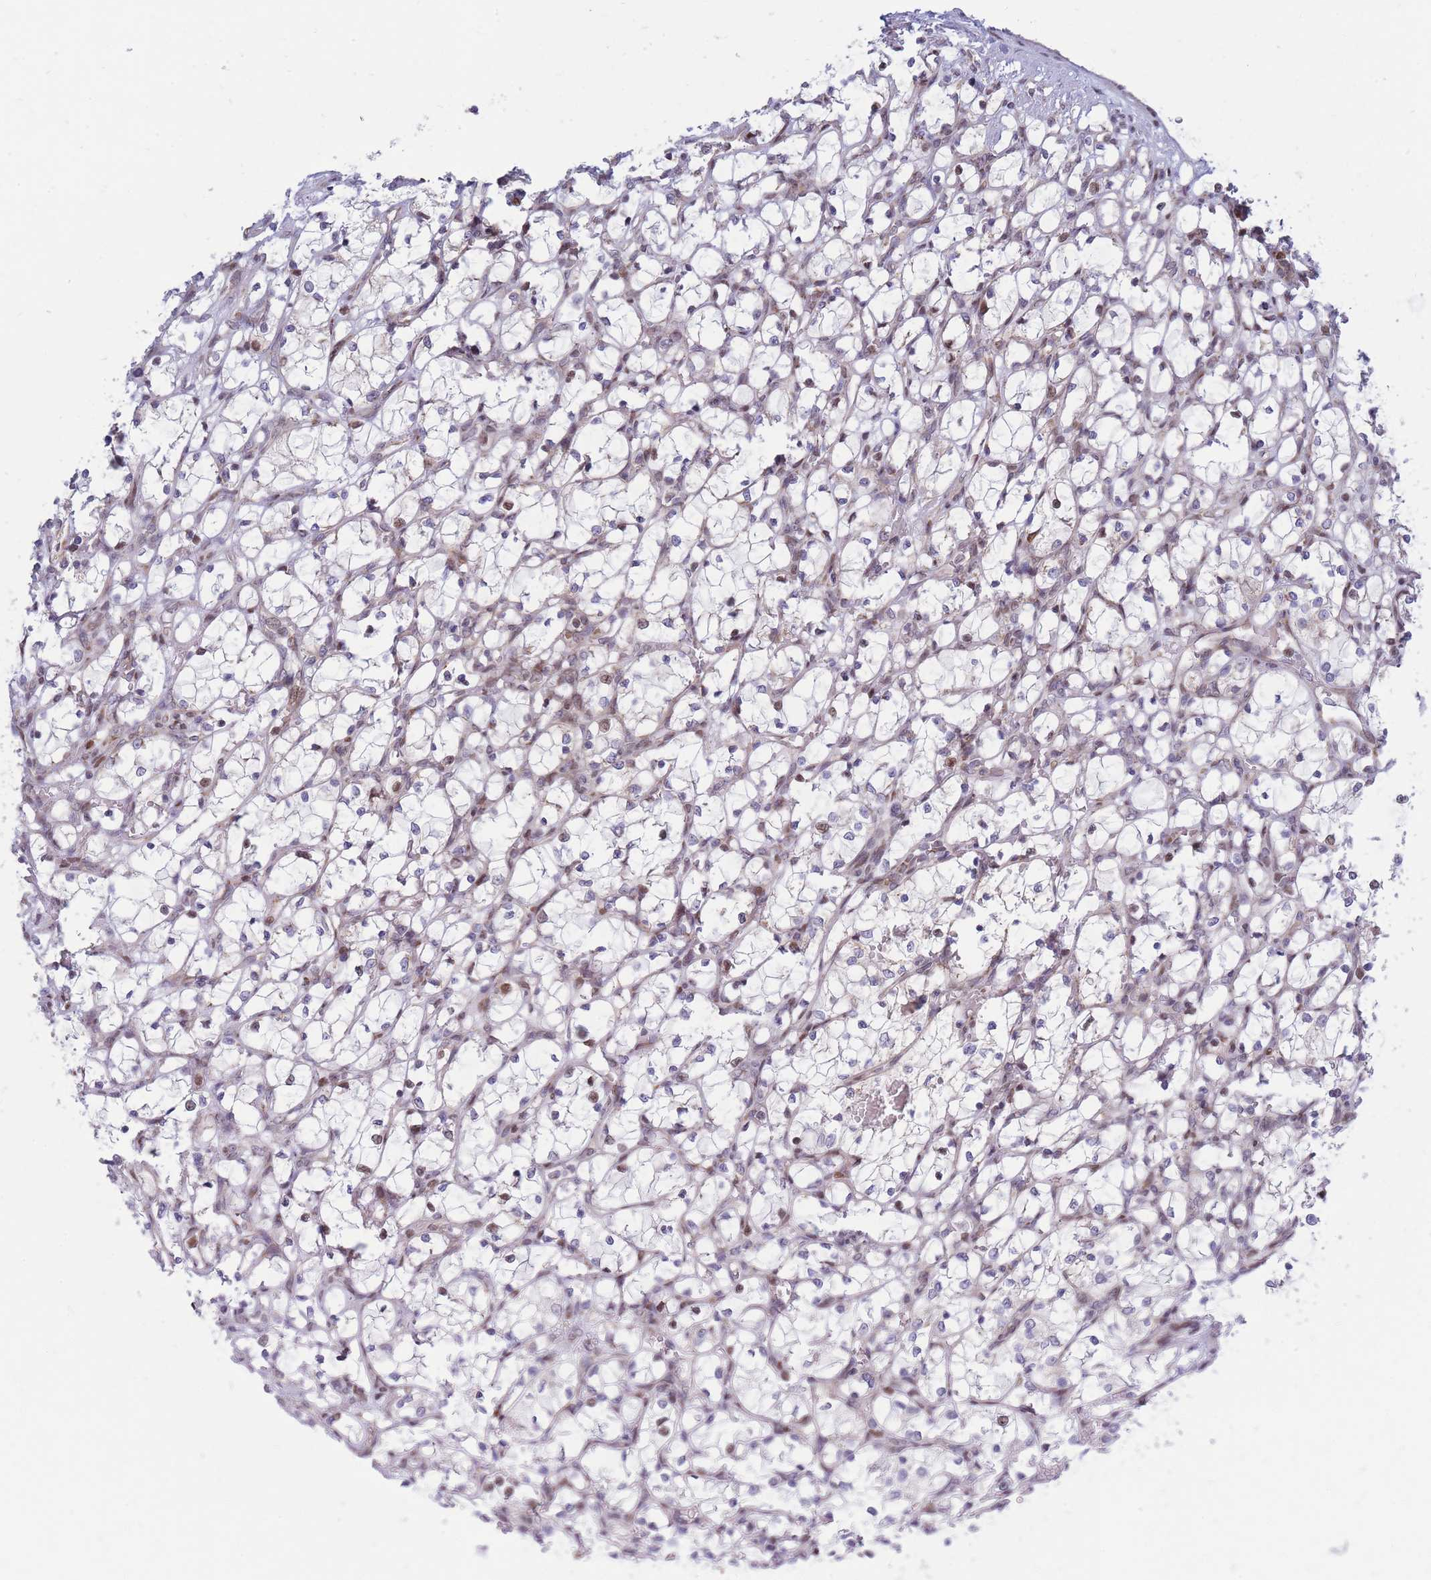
{"staining": {"intensity": "weak", "quantity": "<25%", "location": "nuclear"}, "tissue": "renal cancer", "cell_type": "Tumor cells", "image_type": "cancer", "snomed": [{"axis": "morphology", "description": "Adenocarcinoma, NOS"}, {"axis": "topography", "description": "Kidney"}], "caption": "Renal adenocarcinoma stained for a protein using immunohistochemistry displays no expression tumor cells.", "gene": "MOB4", "patient": {"sex": "female", "age": 69}}